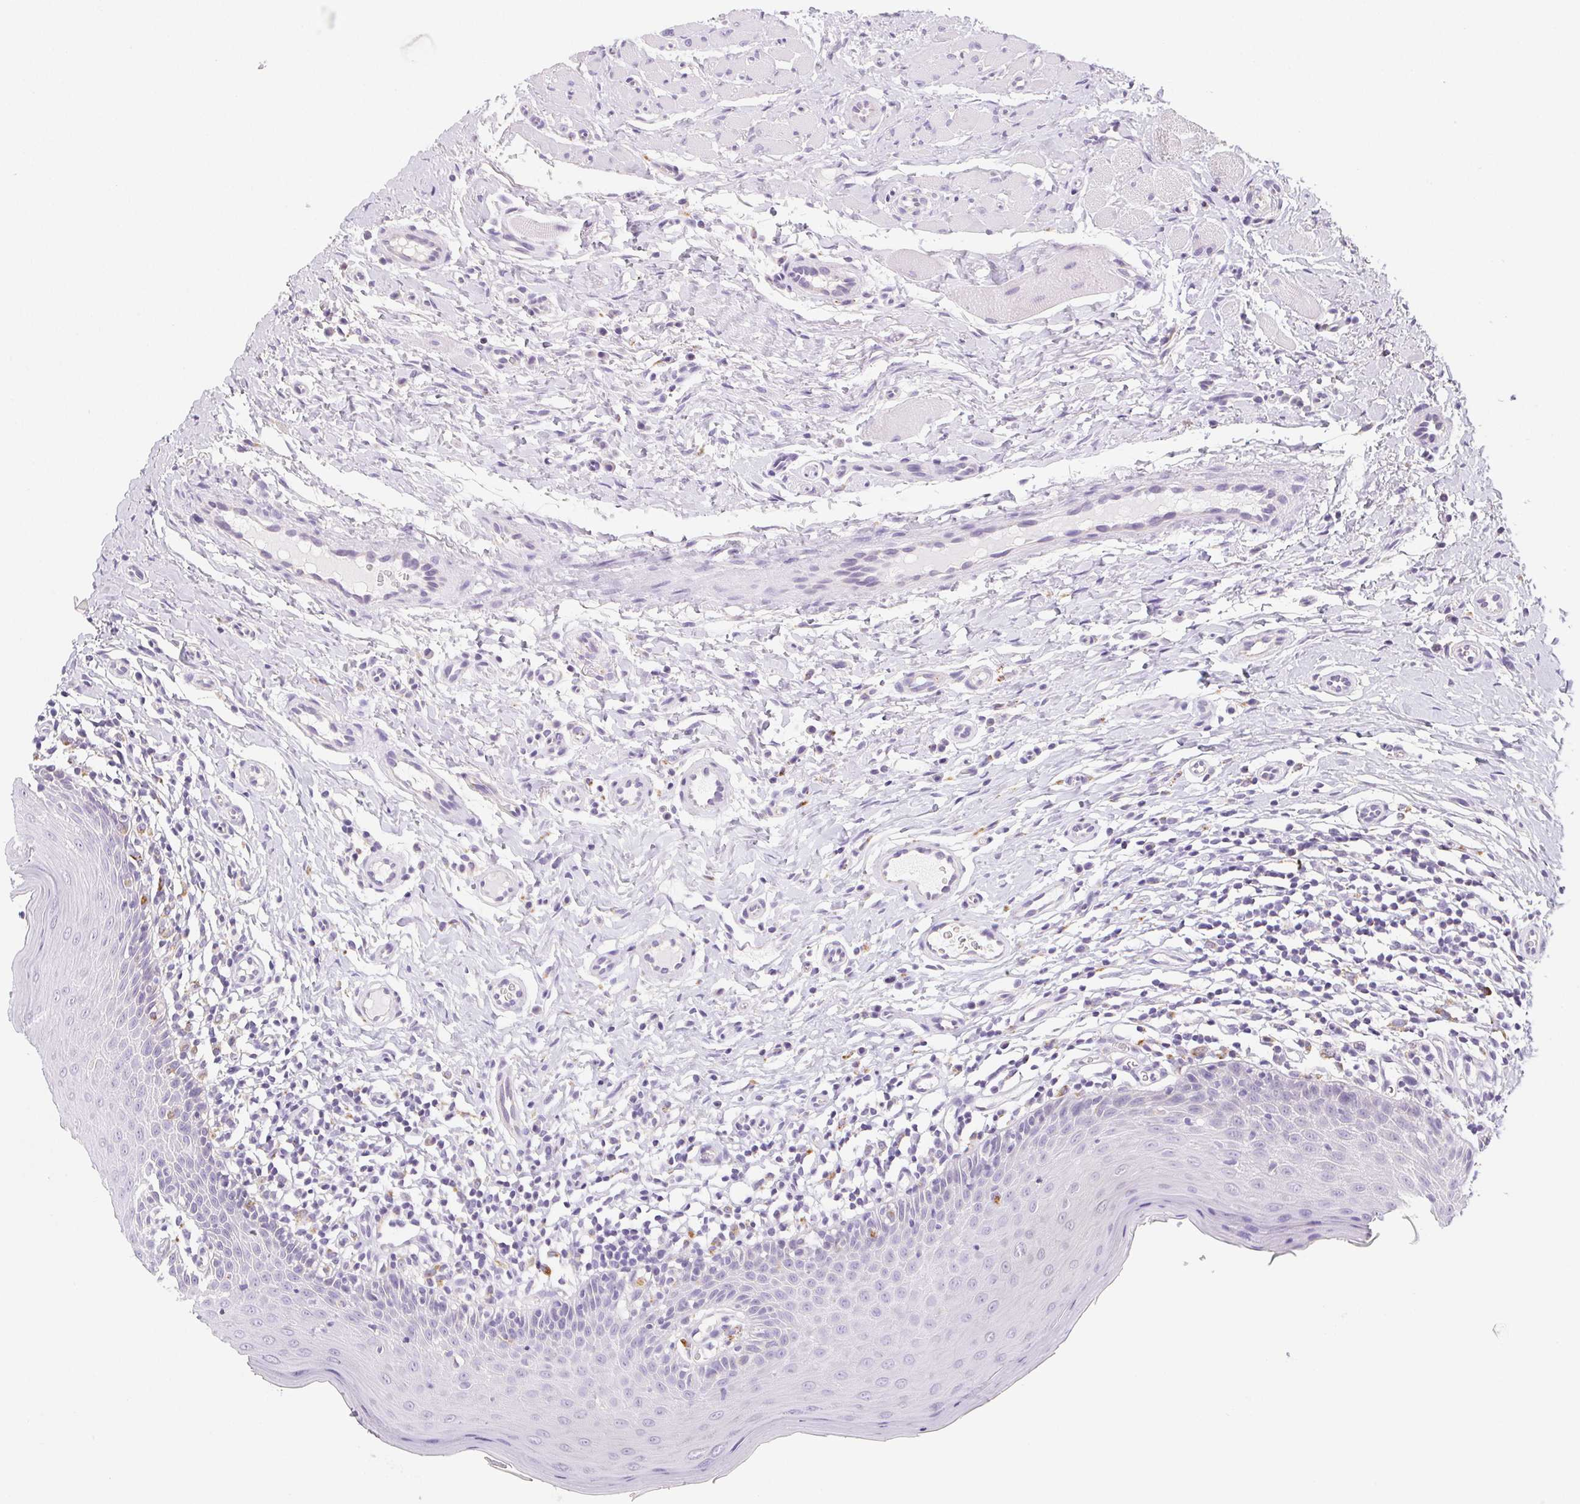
{"staining": {"intensity": "negative", "quantity": "none", "location": "none"}, "tissue": "oral mucosa", "cell_type": "Squamous epithelial cells", "image_type": "normal", "snomed": [{"axis": "morphology", "description": "Normal tissue, NOS"}, {"axis": "topography", "description": "Oral tissue"}, {"axis": "topography", "description": "Tounge, NOS"}], "caption": "Immunohistochemistry (IHC) image of benign oral mucosa stained for a protein (brown), which reveals no staining in squamous epithelial cells.", "gene": "LIPA", "patient": {"sex": "female", "age": 58}}